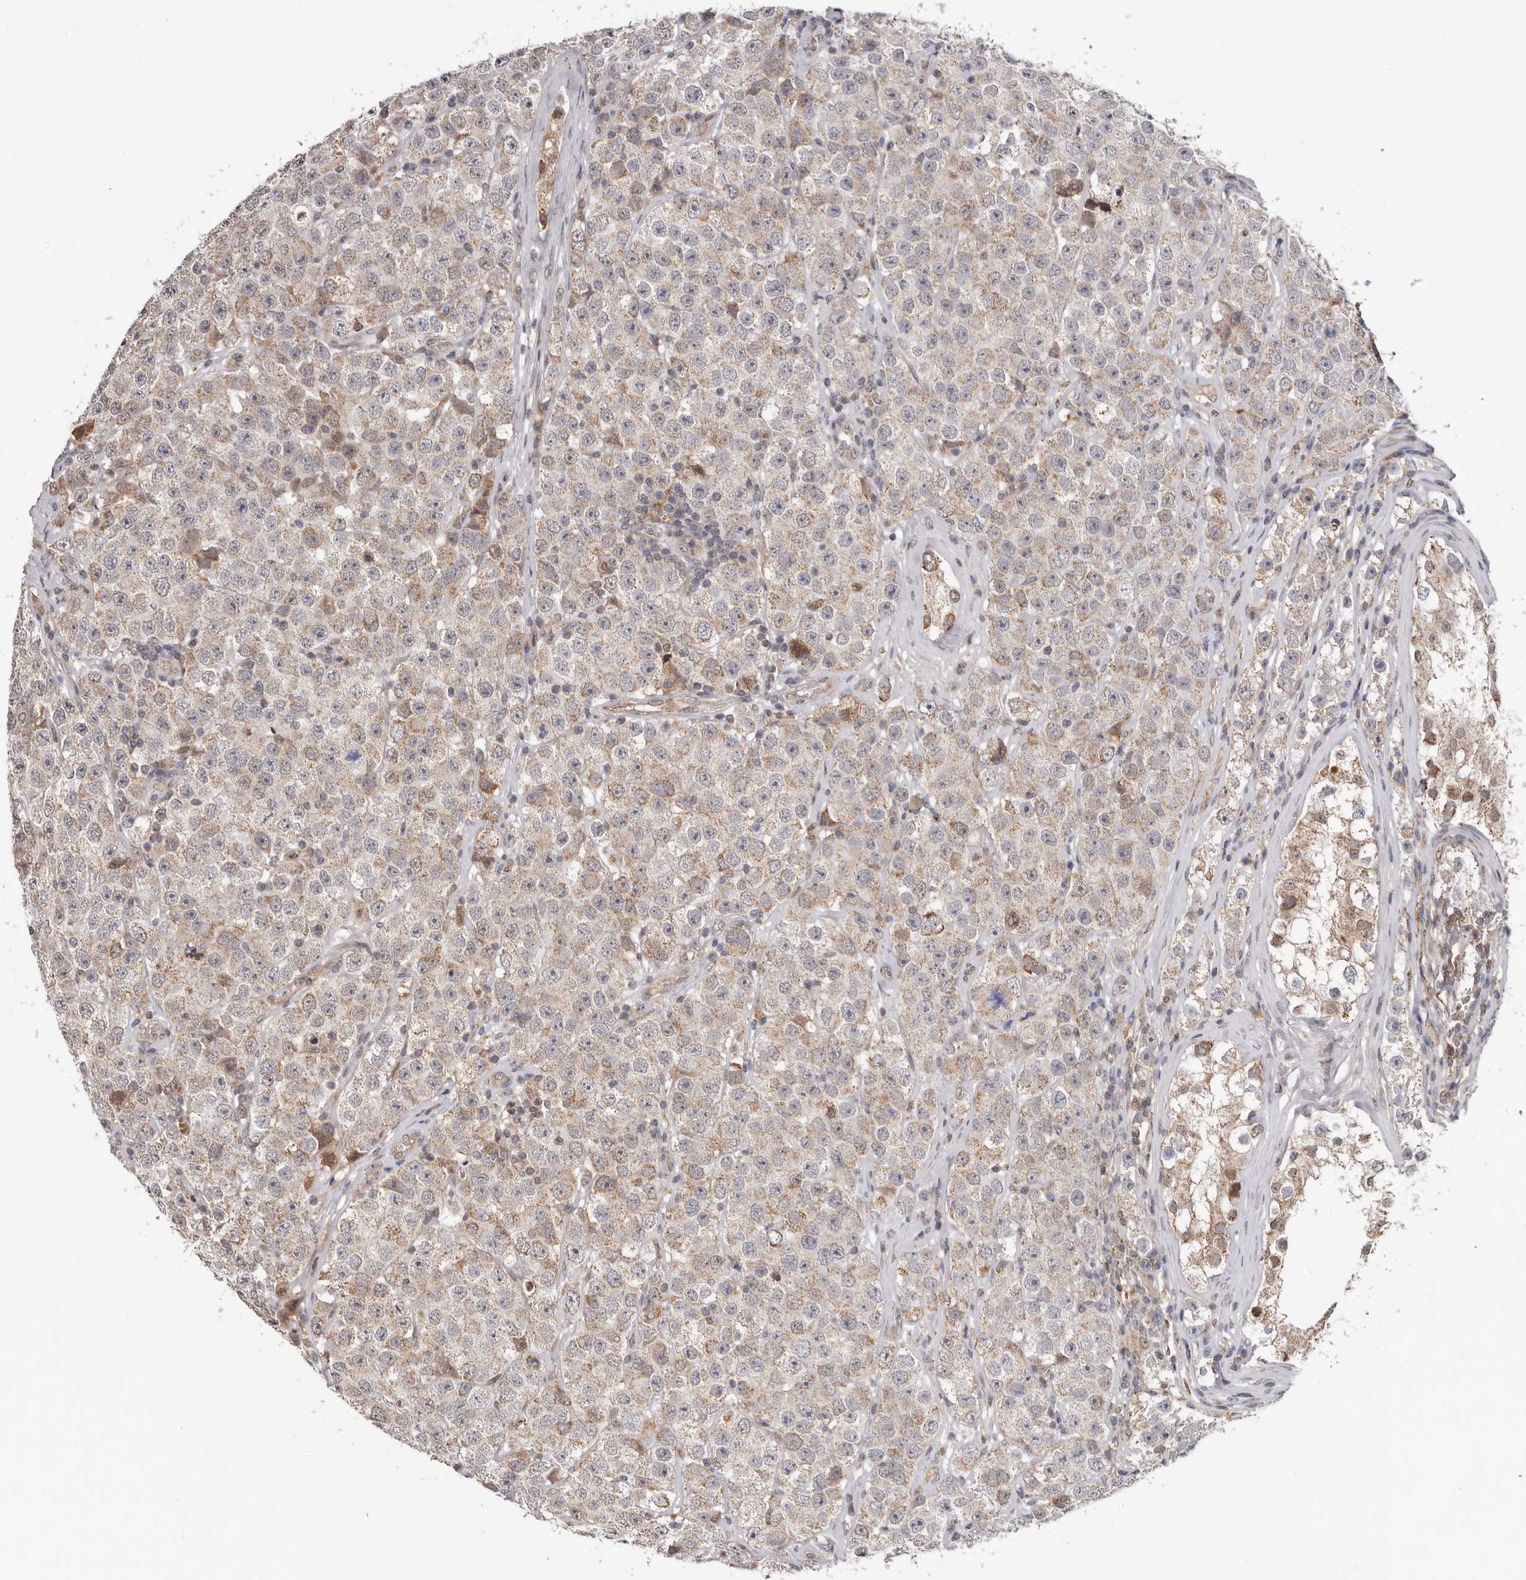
{"staining": {"intensity": "weak", "quantity": ">75%", "location": "cytoplasmic/membranous"}, "tissue": "testis cancer", "cell_type": "Tumor cells", "image_type": "cancer", "snomed": [{"axis": "morphology", "description": "Seminoma, NOS"}, {"axis": "morphology", "description": "Carcinoma, Embryonal, NOS"}, {"axis": "topography", "description": "Testis"}], "caption": "There is low levels of weak cytoplasmic/membranous positivity in tumor cells of testis cancer, as demonstrated by immunohistochemical staining (brown color).", "gene": "MOGAT2", "patient": {"sex": "male", "age": 28}}